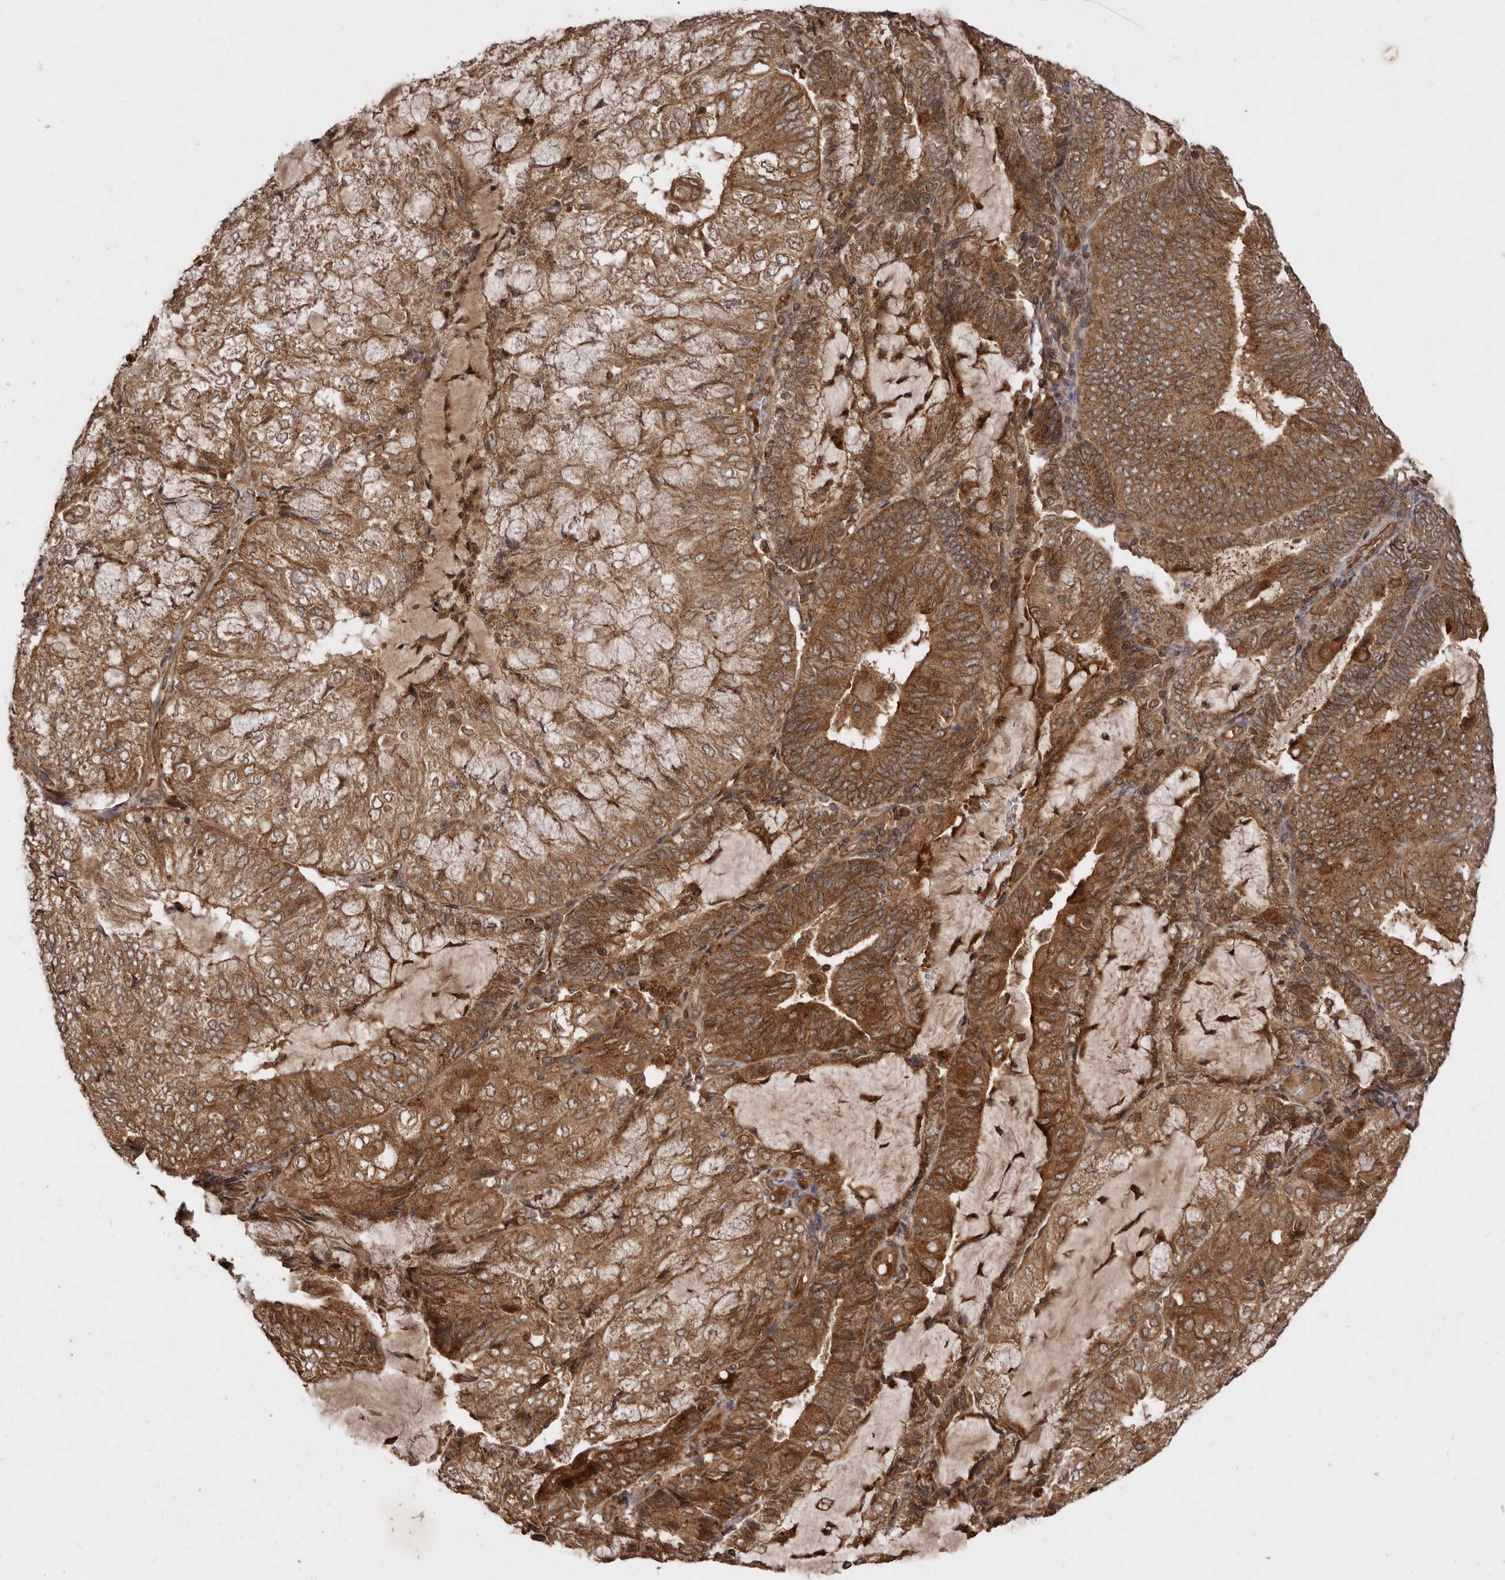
{"staining": {"intensity": "moderate", "quantity": ">75%", "location": "cytoplasmic/membranous"}, "tissue": "endometrial cancer", "cell_type": "Tumor cells", "image_type": "cancer", "snomed": [{"axis": "morphology", "description": "Adenocarcinoma, NOS"}, {"axis": "topography", "description": "Endometrium"}], "caption": "Tumor cells show medium levels of moderate cytoplasmic/membranous positivity in about >75% of cells in human endometrial cancer.", "gene": "STK36", "patient": {"sex": "female", "age": 81}}